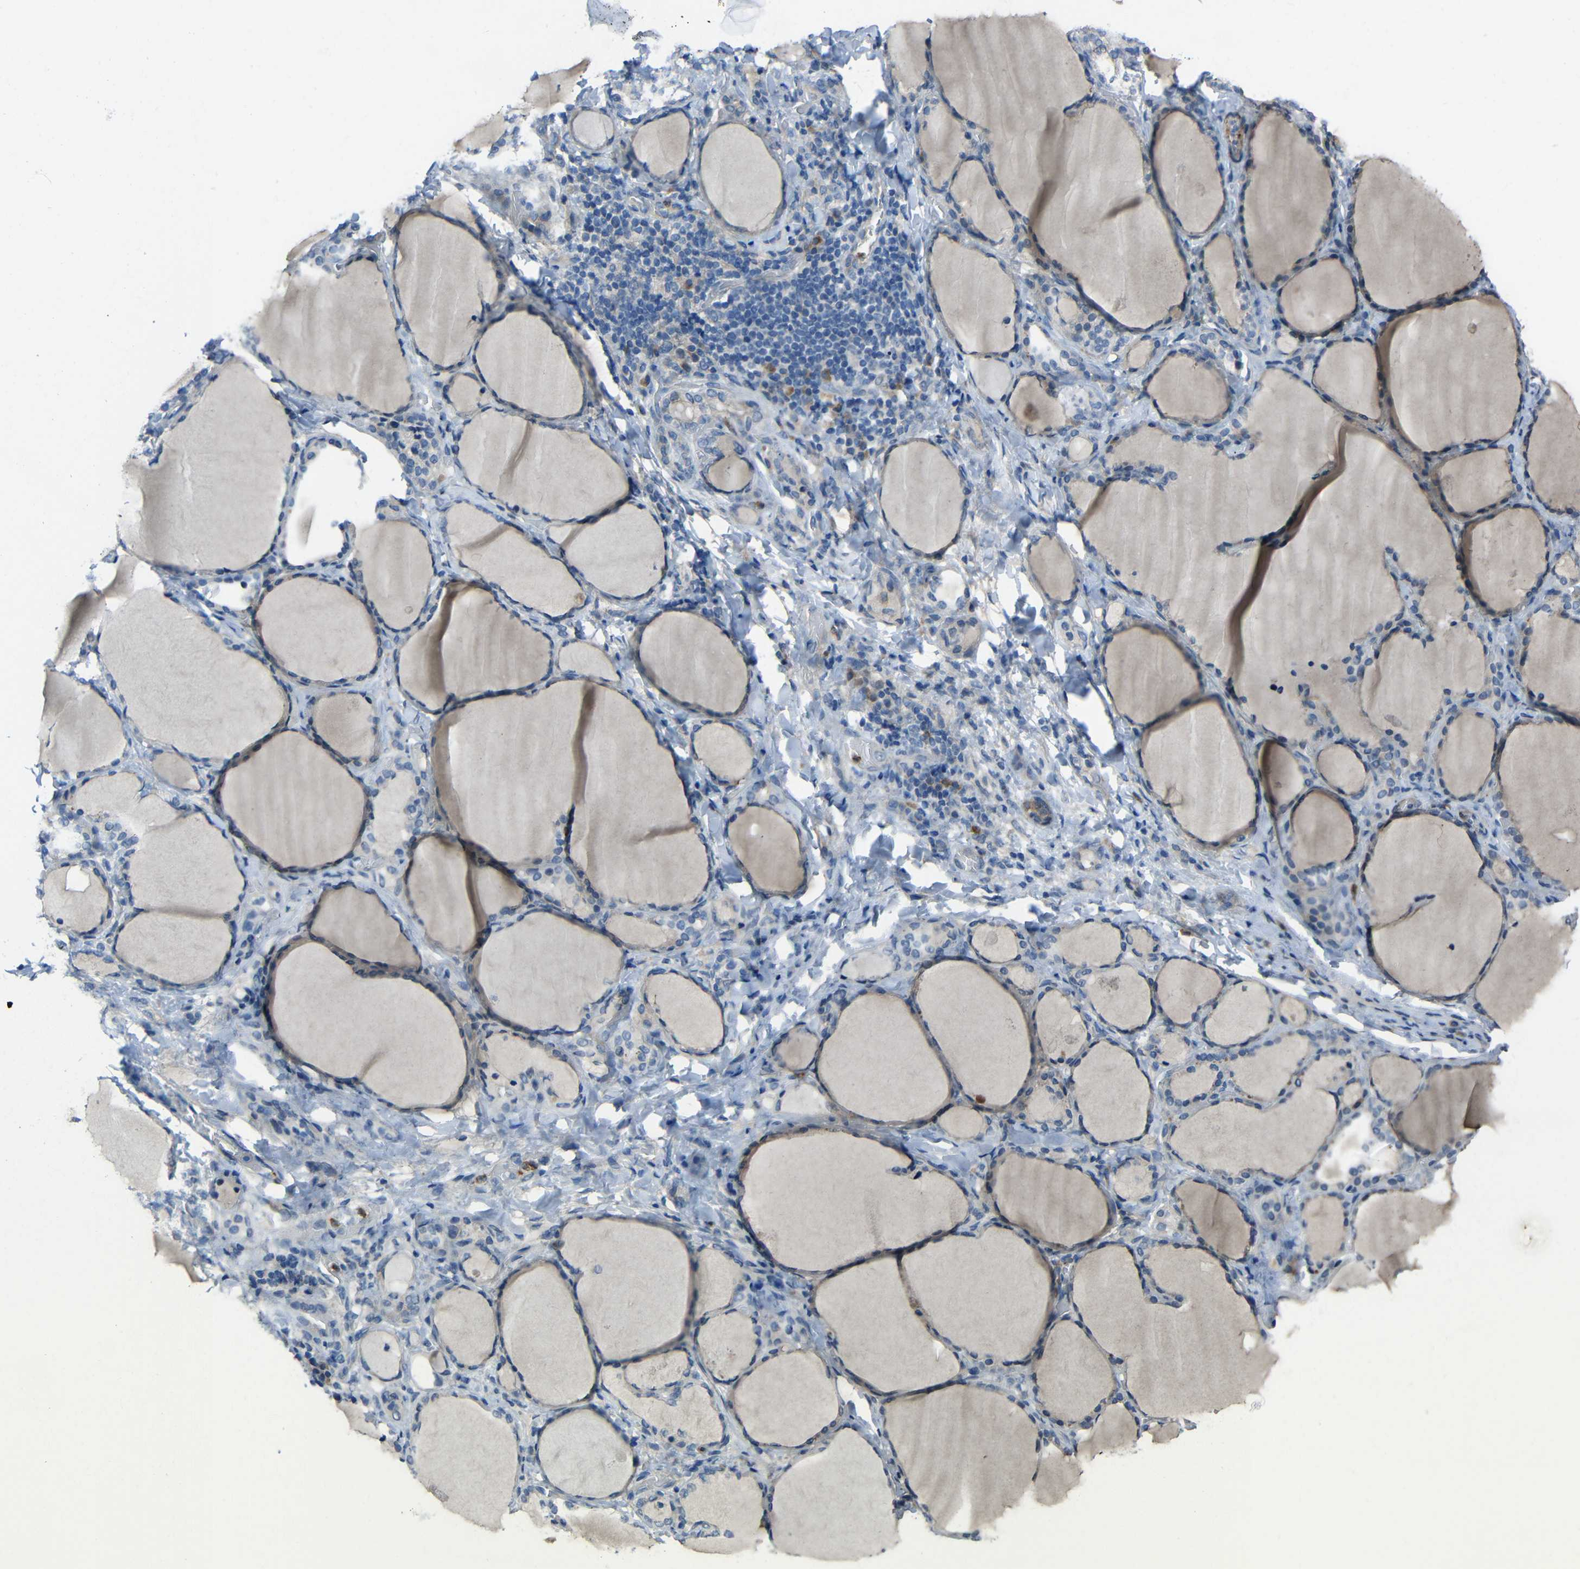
{"staining": {"intensity": "moderate", "quantity": "<25%", "location": "cytoplasmic/membranous"}, "tissue": "thyroid gland", "cell_type": "Glandular cells", "image_type": "normal", "snomed": [{"axis": "morphology", "description": "Normal tissue, NOS"}, {"axis": "morphology", "description": "Papillary adenocarcinoma, NOS"}, {"axis": "topography", "description": "Thyroid gland"}], "caption": "Unremarkable thyroid gland exhibits moderate cytoplasmic/membranous staining in approximately <25% of glandular cells, visualized by immunohistochemistry. Using DAB (brown) and hematoxylin (blue) stains, captured at high magnification using brightfield microscopy.", "gene": "STBD1", "patient": {"sex": "female", "age": 30}}